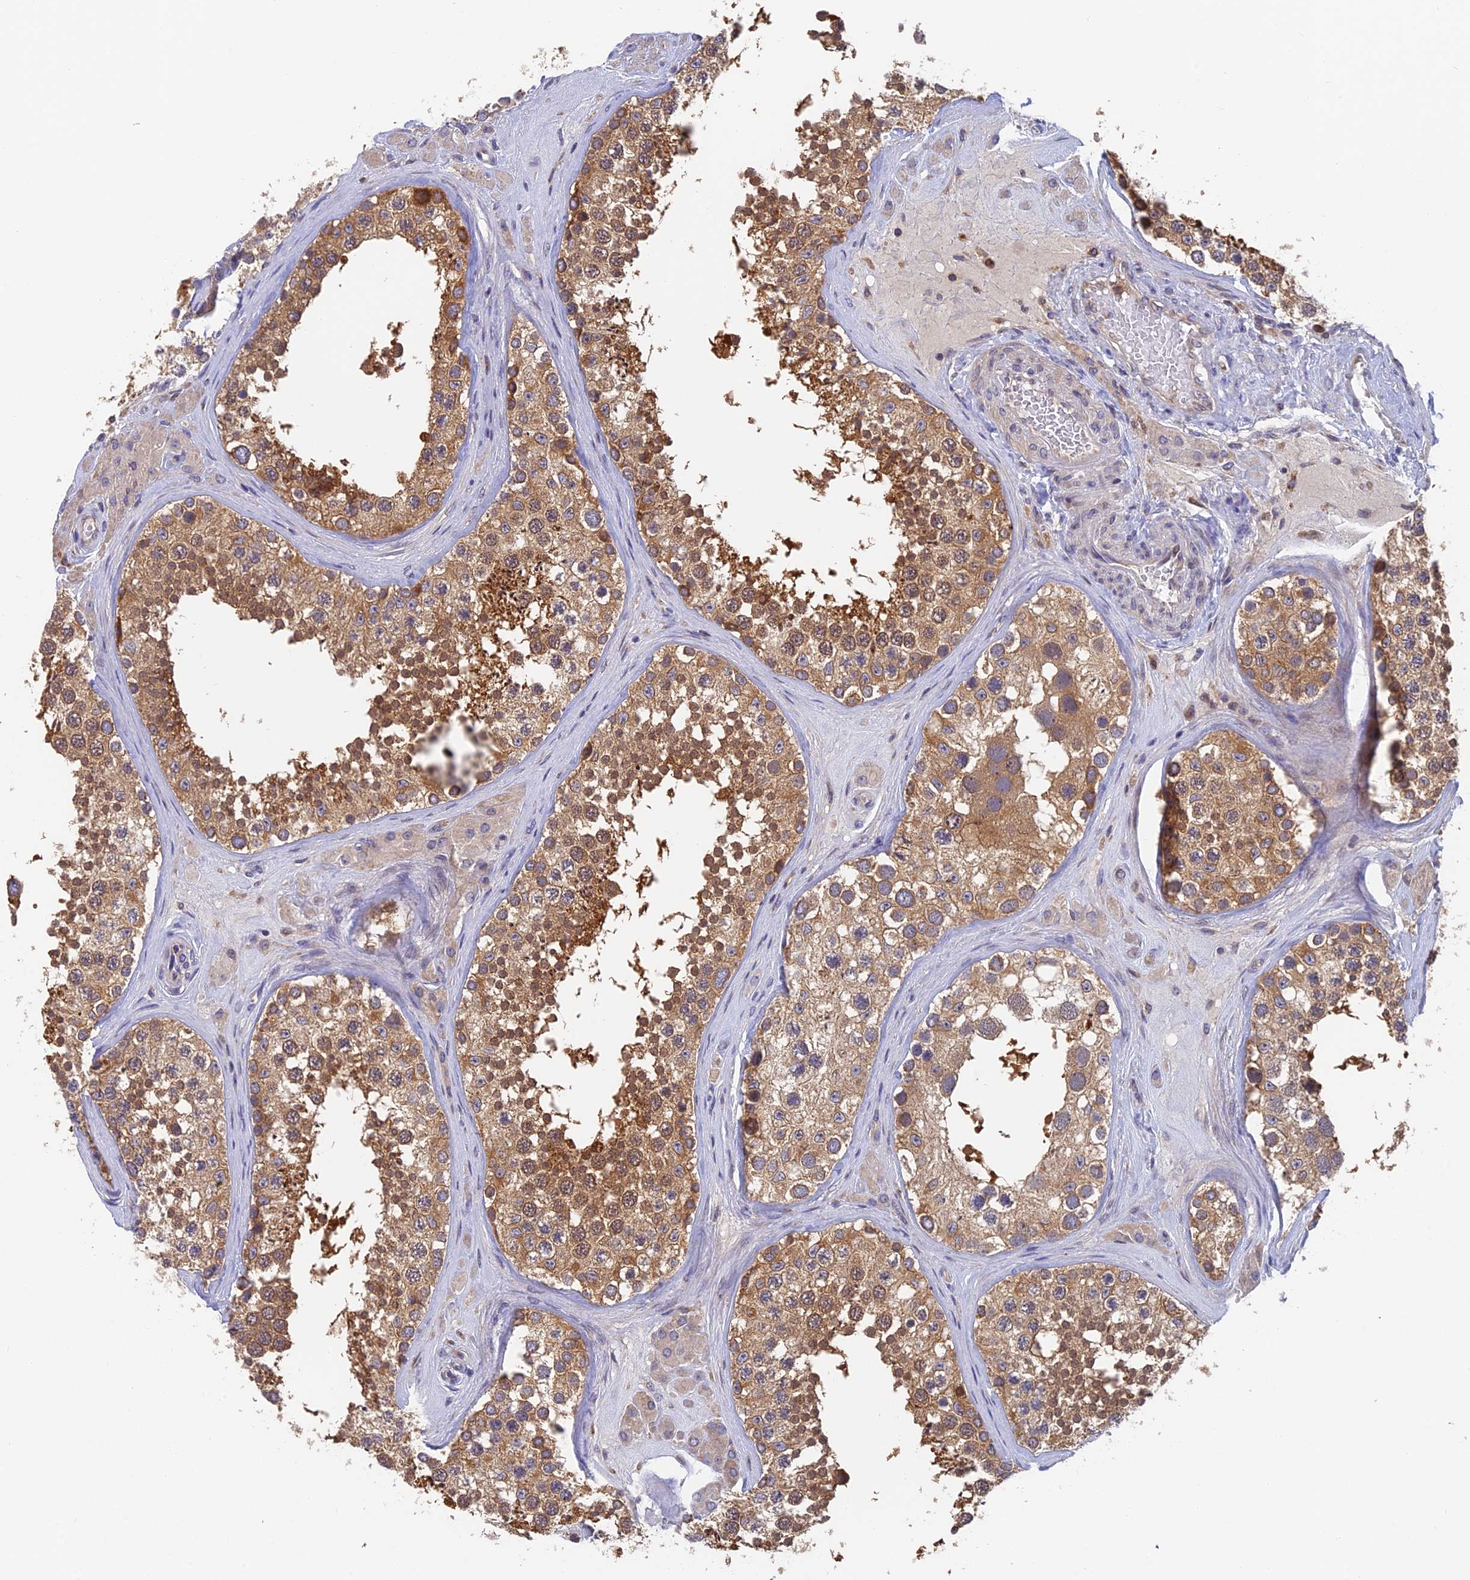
{"staining": {"intensity": "moderate", "quantity": ">75%", "location": "cytoplasmic/membranous"}, "tissue": "testis", "cell_type": "Cells in seminiferous ducts", "image_type": "normal", "snomed": [{"axis": "morphology", "description": "Normal tissue, NOS"}, {"axis": "topography", "description": "Testis"}], "caption": "Immunohistochemical staining of normal human testis demonstrates medium levels of moderate cytoplasmic/membranous expression in about >75% of cells in seminiferous ducts. (Stains: DAB in brown, nuclei in blue, Microscopy: brightfield microscopy at high magnification).", "gene": "IPO5", "patient": {"sex": "male", "age": 46}}